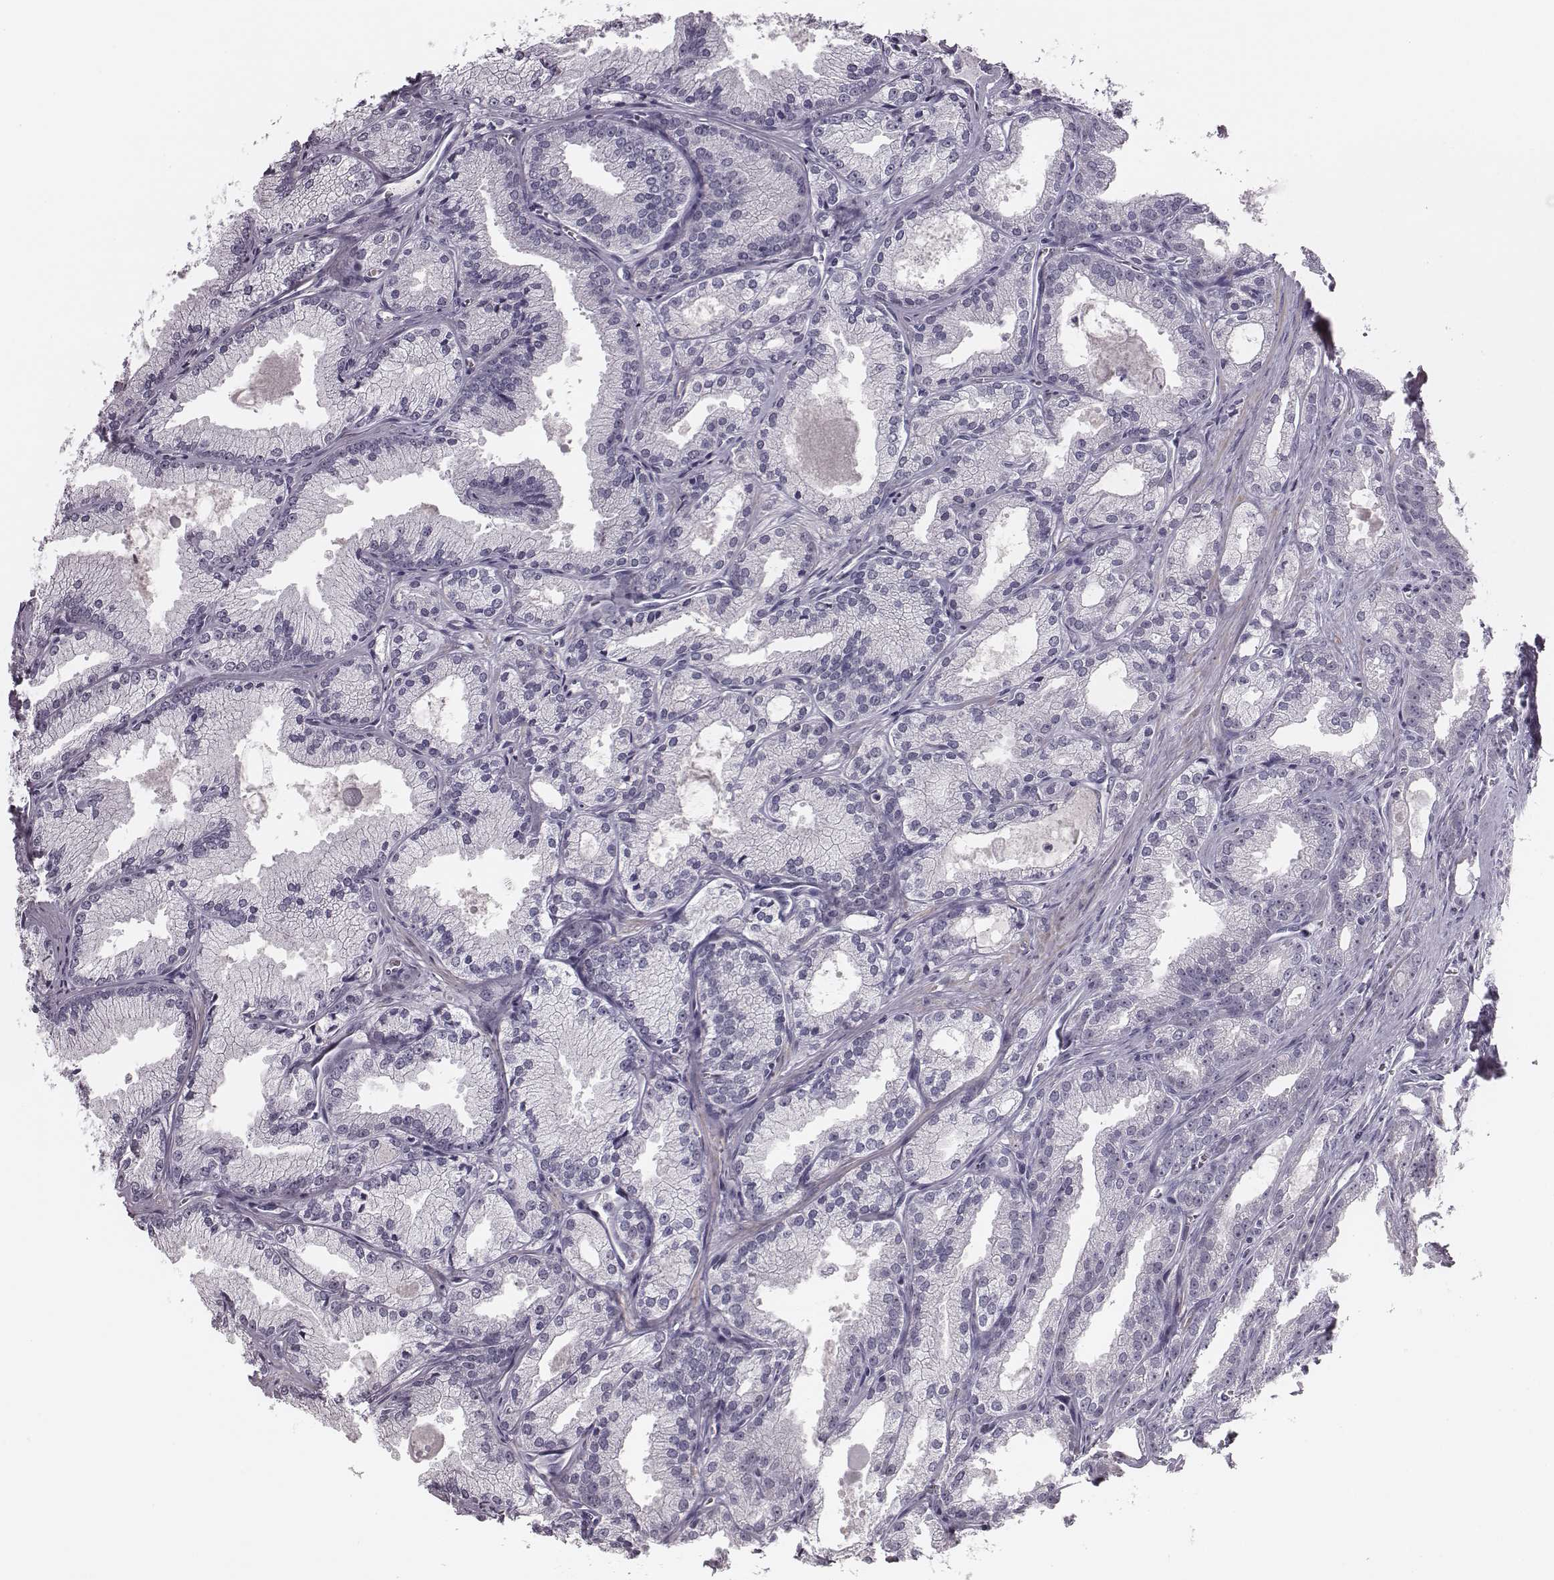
{"staining": {"intensity": "negative", "quantity": "none", "location": "none"}, "tissue": "prostate cancer", "cell_type": "Tumor cells", "image_type": "cancer", "snomed": [{"axis": "morphology", "description": "Adenocarcinoma, NOS"}, {"axis": "morphology", "description": "Adenocarcinoma, High grade"}, {"axis": "topography", "description": "Prostate"}], "caption": "High power microscopy image of an IHC image of prostate cancer, revealing no significant positivity in tumor cells.", "gene": "CRISP1", "patient": {"sex": "male", "age": 70}}